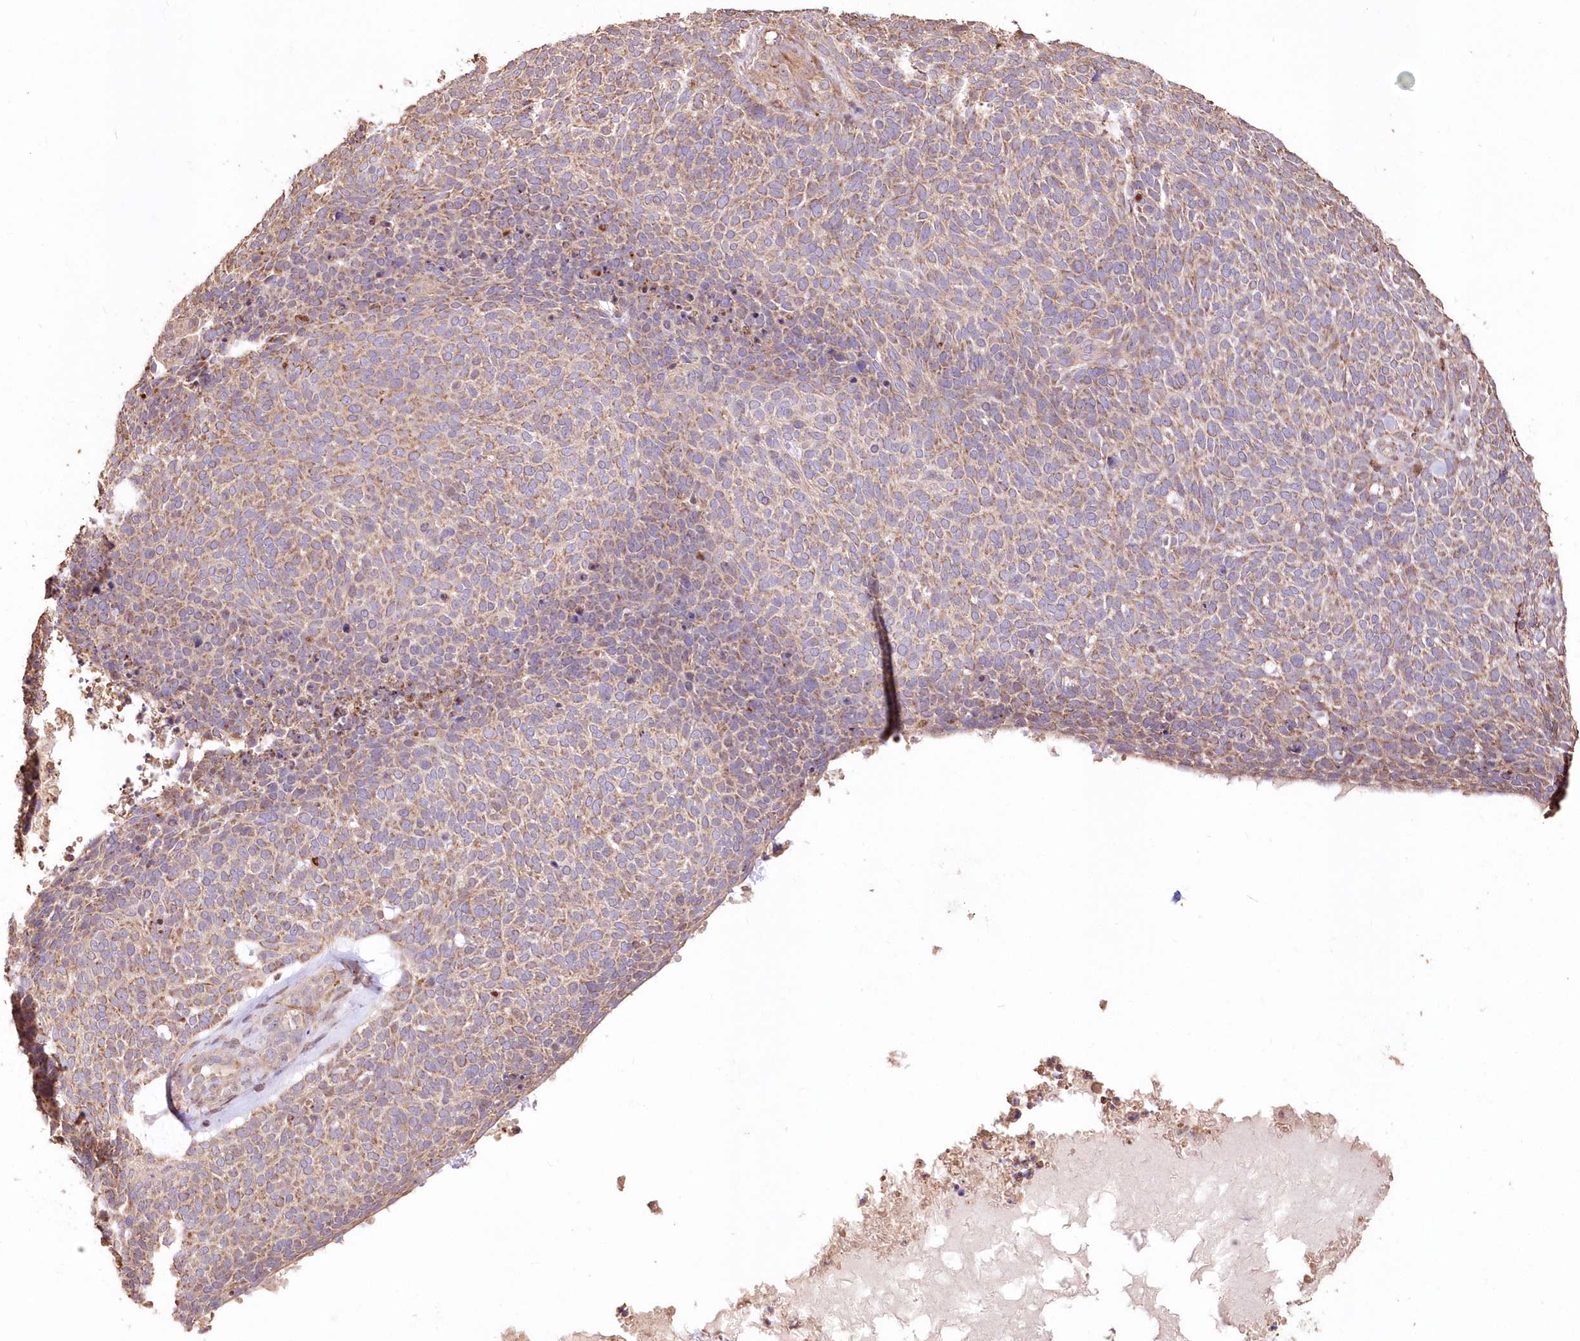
{"staining": {"intensity": "weak", "quantity": ">75%", "location": "cytoplasmic/membranous"}, "tissue": "skin cancer", "cell_type": "Tumor cells", "image_type": "cancer", "snomed": [{"axis": "morphology", "description": "Squamous cell carcinoma, NOS"}, {"axis": "topography", "description": "Skin"}], "caption": "Immunohistochemistry photomicrograph of neoplastic tissue: human skin cancer stained using IHC reveals low levels of weak protein expression localized specifically in the cytoplasmic/membranous of tumor cells, appearing as a cytoplasmic/membranous brown color.", "gene": "STK17B", "patient": {"sex": "female", "age": 90}}